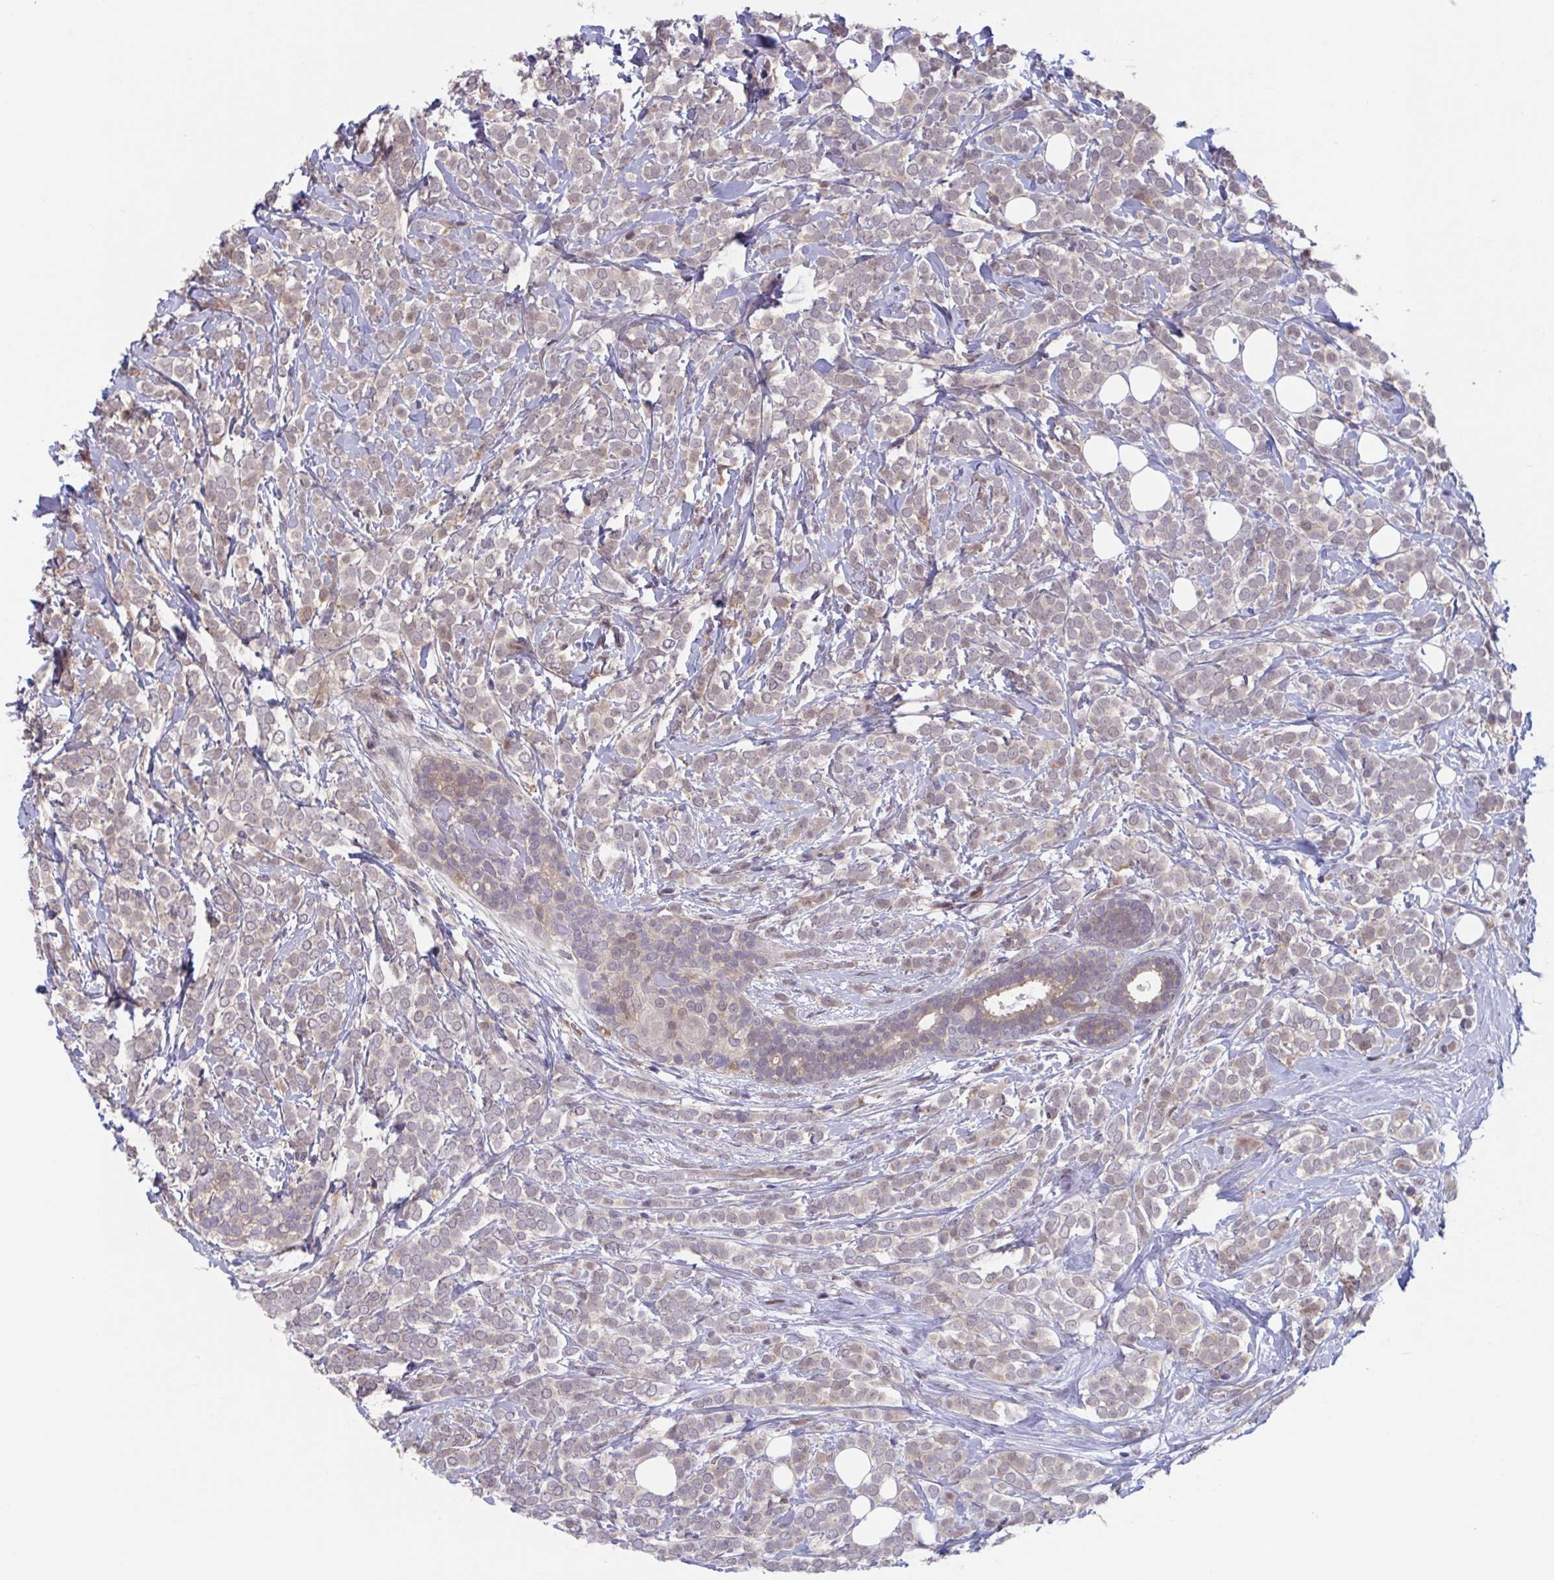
{"staining": {"intensity": "weak", "quantity": ">75%", "location": "cytoplasmic/membranous,nuclear"}, "tissue": "breast cancer", "cell_type": "Tumor cells", "image_type": "cancer", "snomed": [{"axis": "morphology", "description": "Lobular carcinoma"}, {"axis": "topography", "description": "Breast"}], "caption": "The photomicrograph exhibits a brown stain indicating the presence of a protein in the cytoplasmic/membranous and nuclear of tumor cells in breast cancer (lobular carcinoma).", "gene": "RIOK1", "patient": {"sex": "female", "age": 49}}